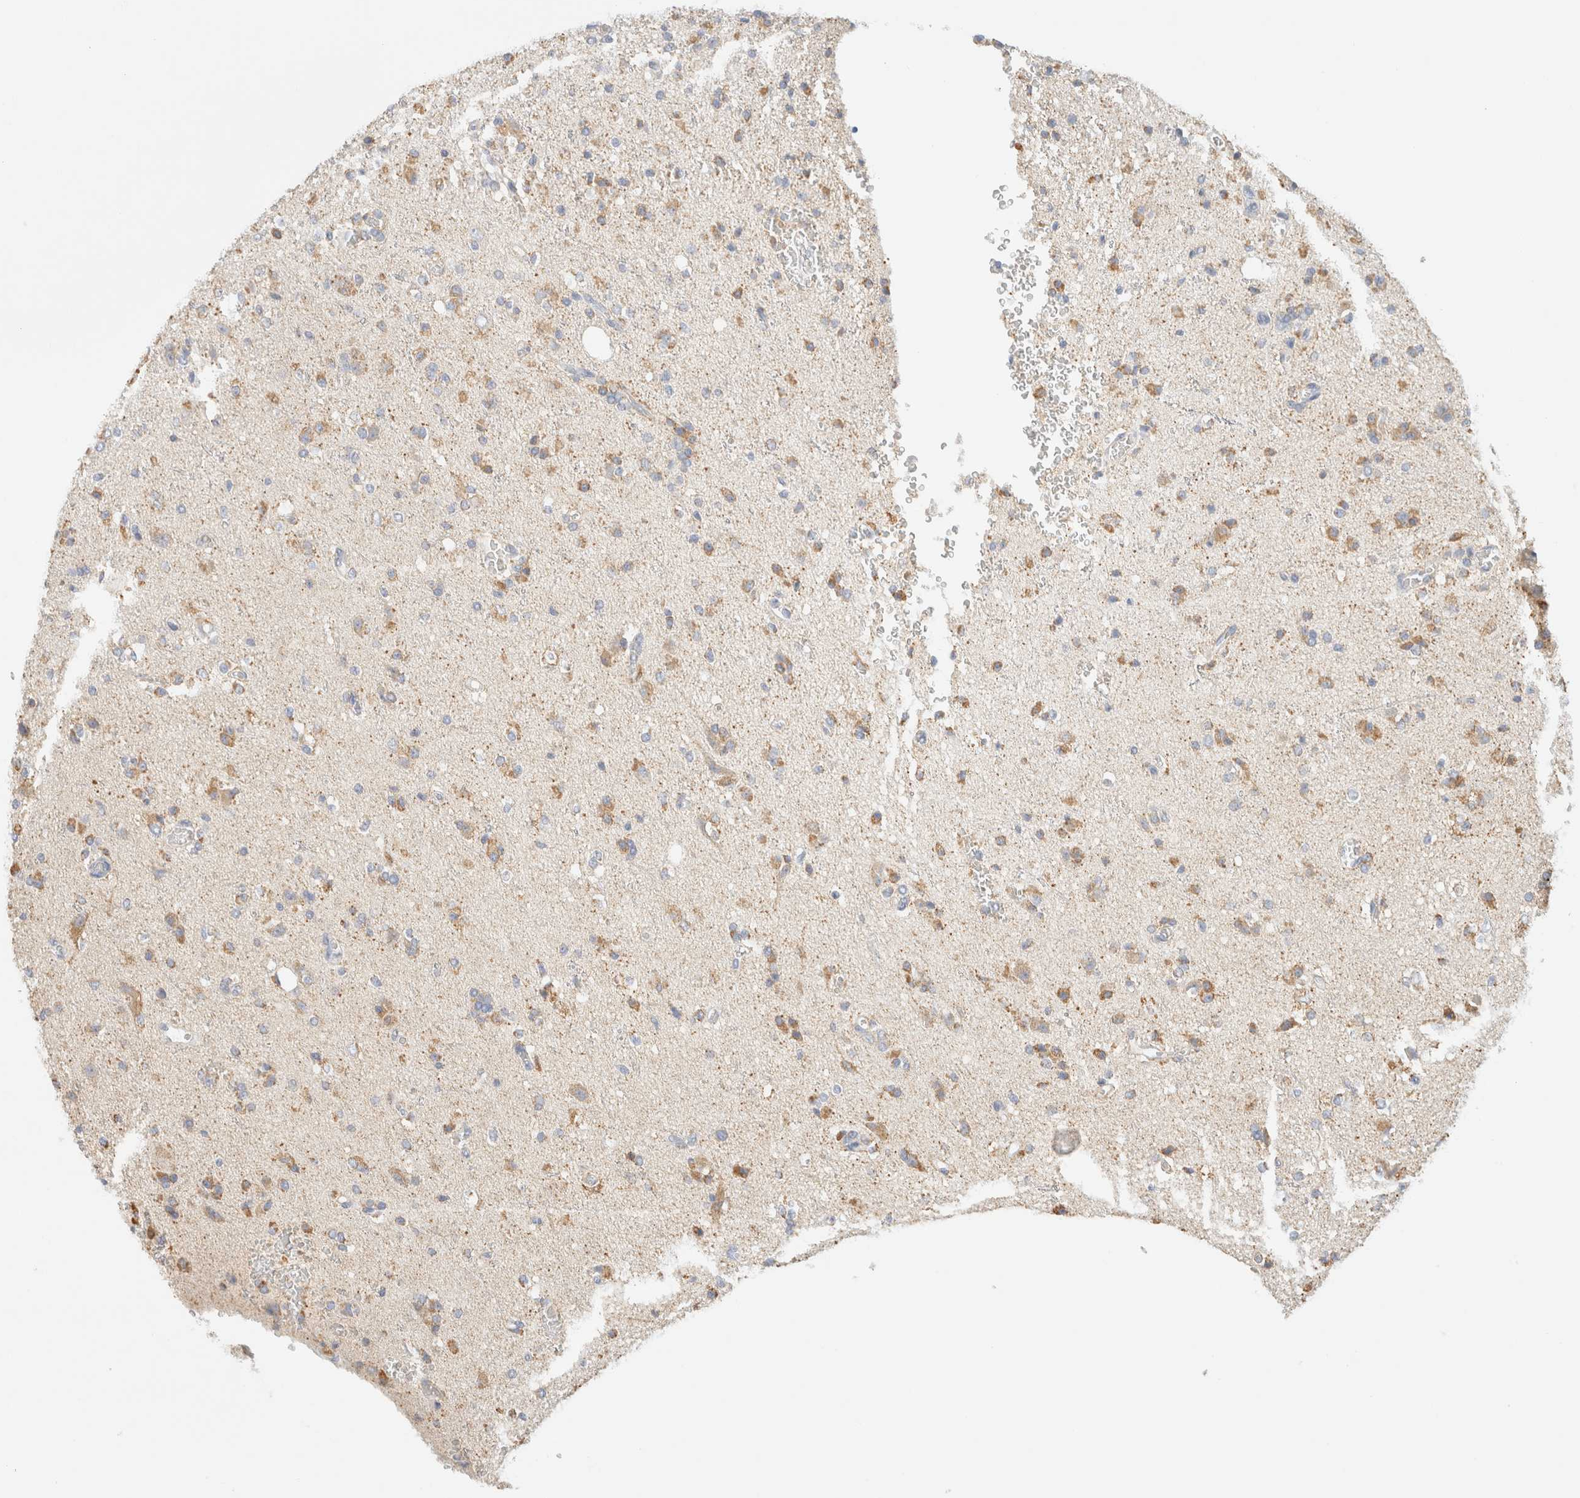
{"staining": {"intensity": "moderate", "quantity": "25%-75%", "location": "cytoplasmic/membranous"}, "tissue": "glioma", "cell_type": "Tumor cells", "image_type": "cancer", "snomed": [{"axis": "morphology", "description": "Glioma, malignant, High grade"}, {"axis": "topography", "description": "Brain"}], "caption": "Malignant glioma (high-grade) stained with DAB (3,3'-diaminobenzidine) IHC shows medium levels of moderate cytoplasmic/membranous positivity in approximately 25%-75% of tumor cells.", "gene": "HDHD3", "patient": {"sex": "male", "age": 47}}